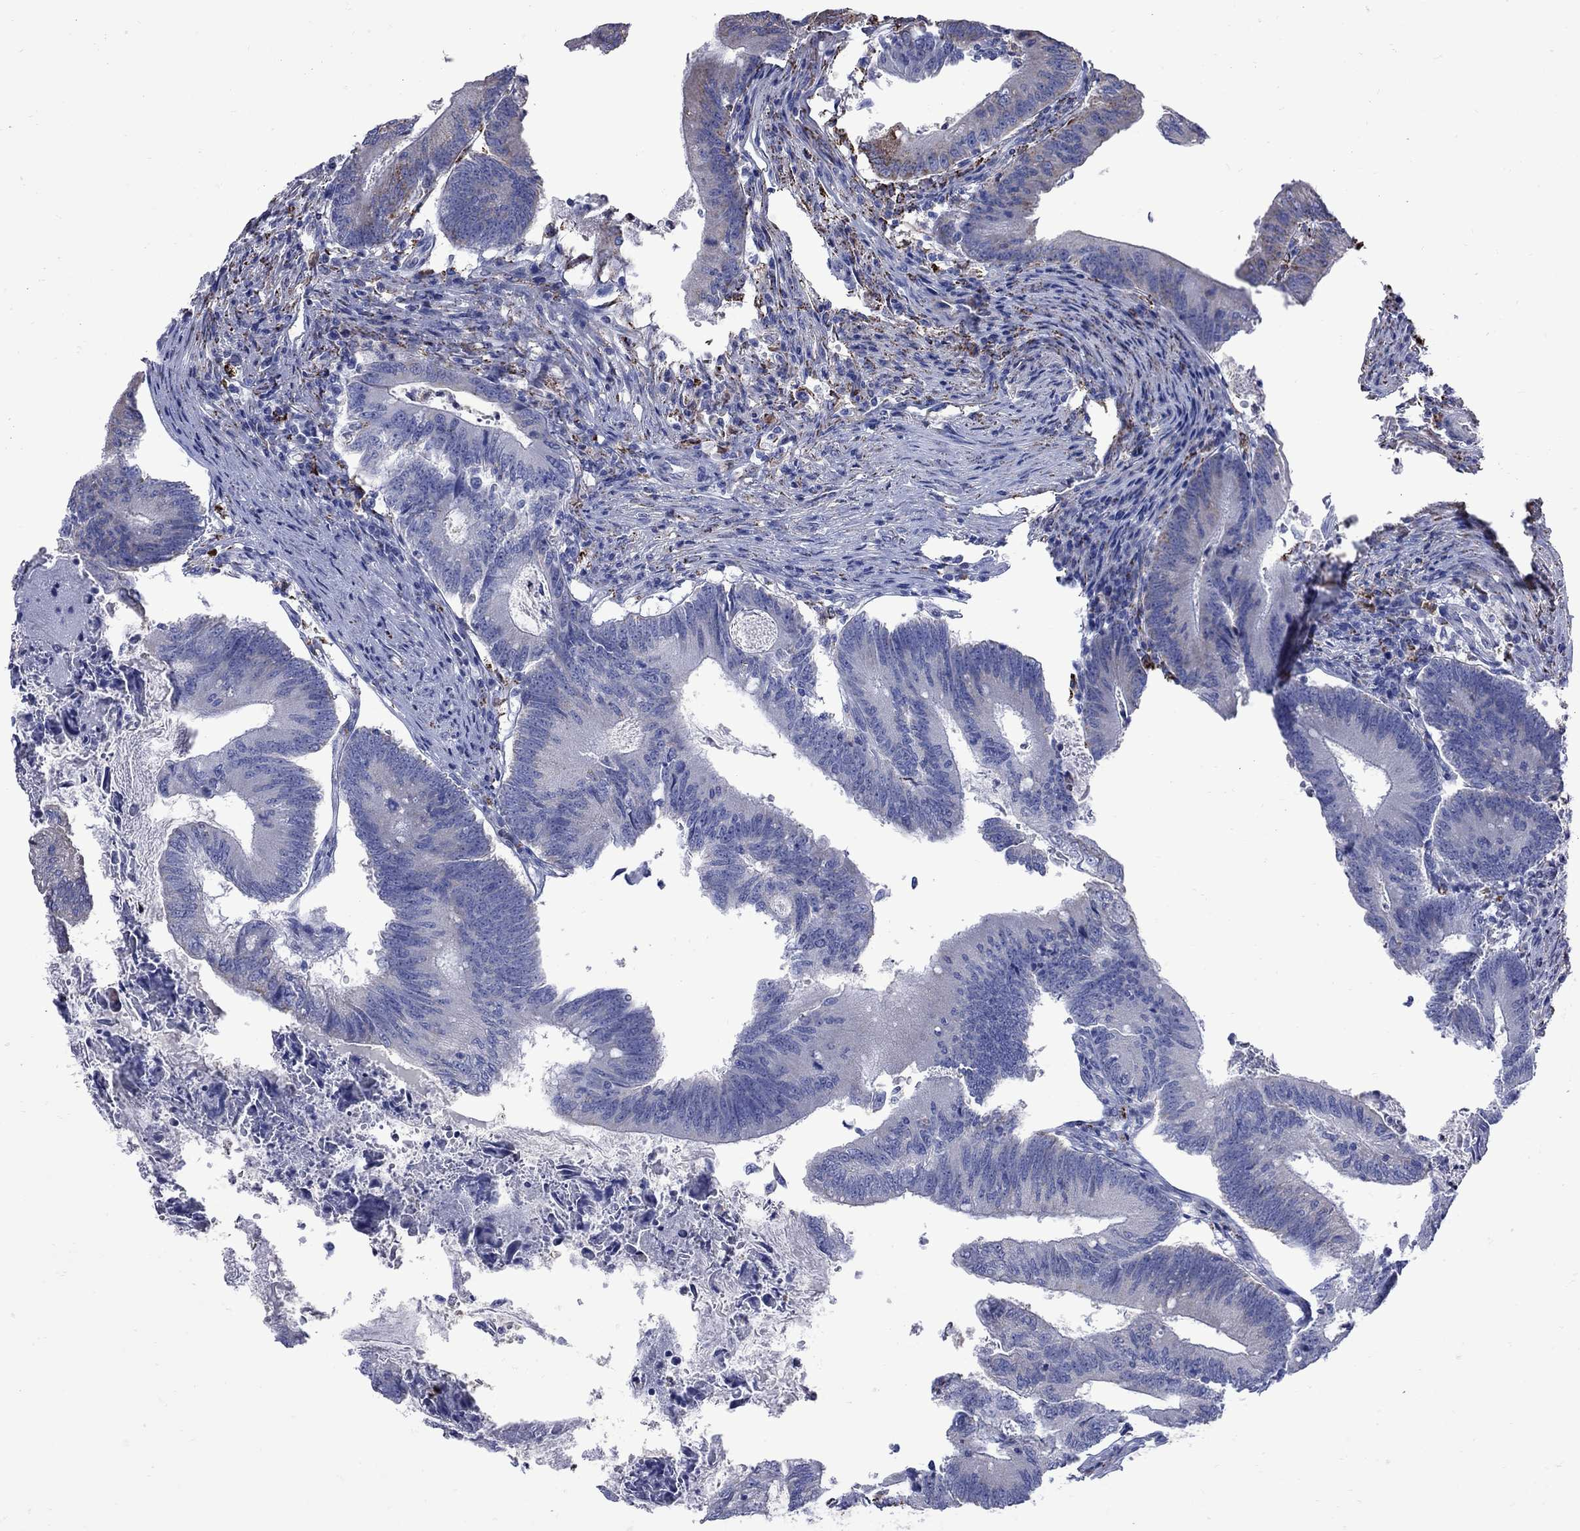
{"staining": {"intensity": "negative", "quantity": "none", "location": "none"}, "tissue": "colorectal cancer", "cell_type": "Tumor cells", "image_type": "cancer", "snomed": [{"axis": "morphology", "description": "Adenocarcinoma, NOS"}, {"axis": "topography", "description": "Colon"}], "caption": "This is a histopathology image of immunohistochemistry staining of adenocarcinoma (colorectal), which shows no staining in tumor cells.", "gene": "SESTD1", "patient": {"sex": "female", "age": 70}}